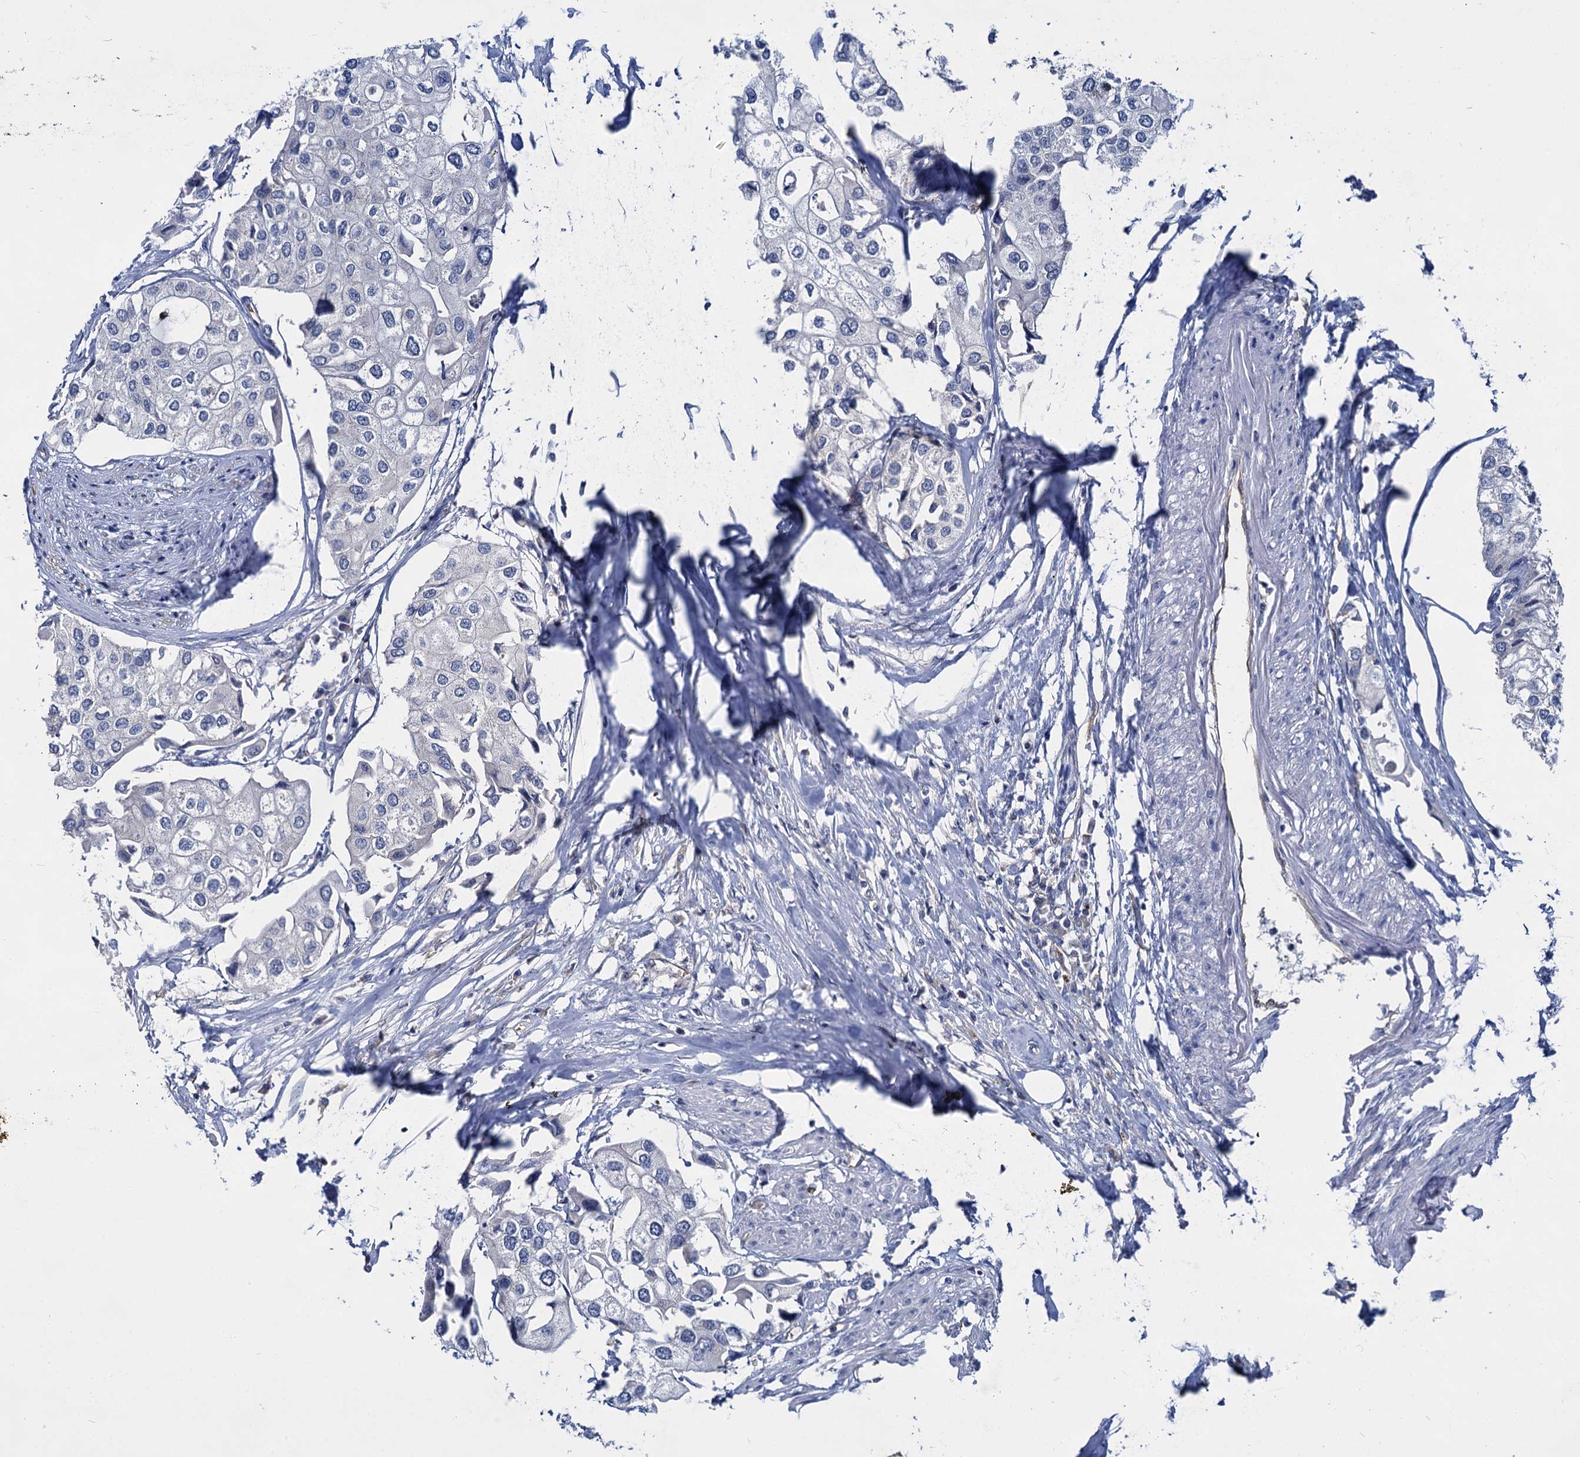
{"staining": {"intensity": "negative", "quantity": "none", "location": "none"}, "tissue": "urothelial cancer", "cell_type": "Tumor cells", "image_type": "cancer", "snomed": [{"axis": "morphology", "description": "Urothelial carcinoma, High grade"}, {"axis": "topography", "description": "Urinary bladder"}], "caption": "Tumor cells are negative for brown protein staining in urothelial carcinoma (high-grade).", "gene": "ABLIM1", "patient": {"sex": "male", "age": 64}}